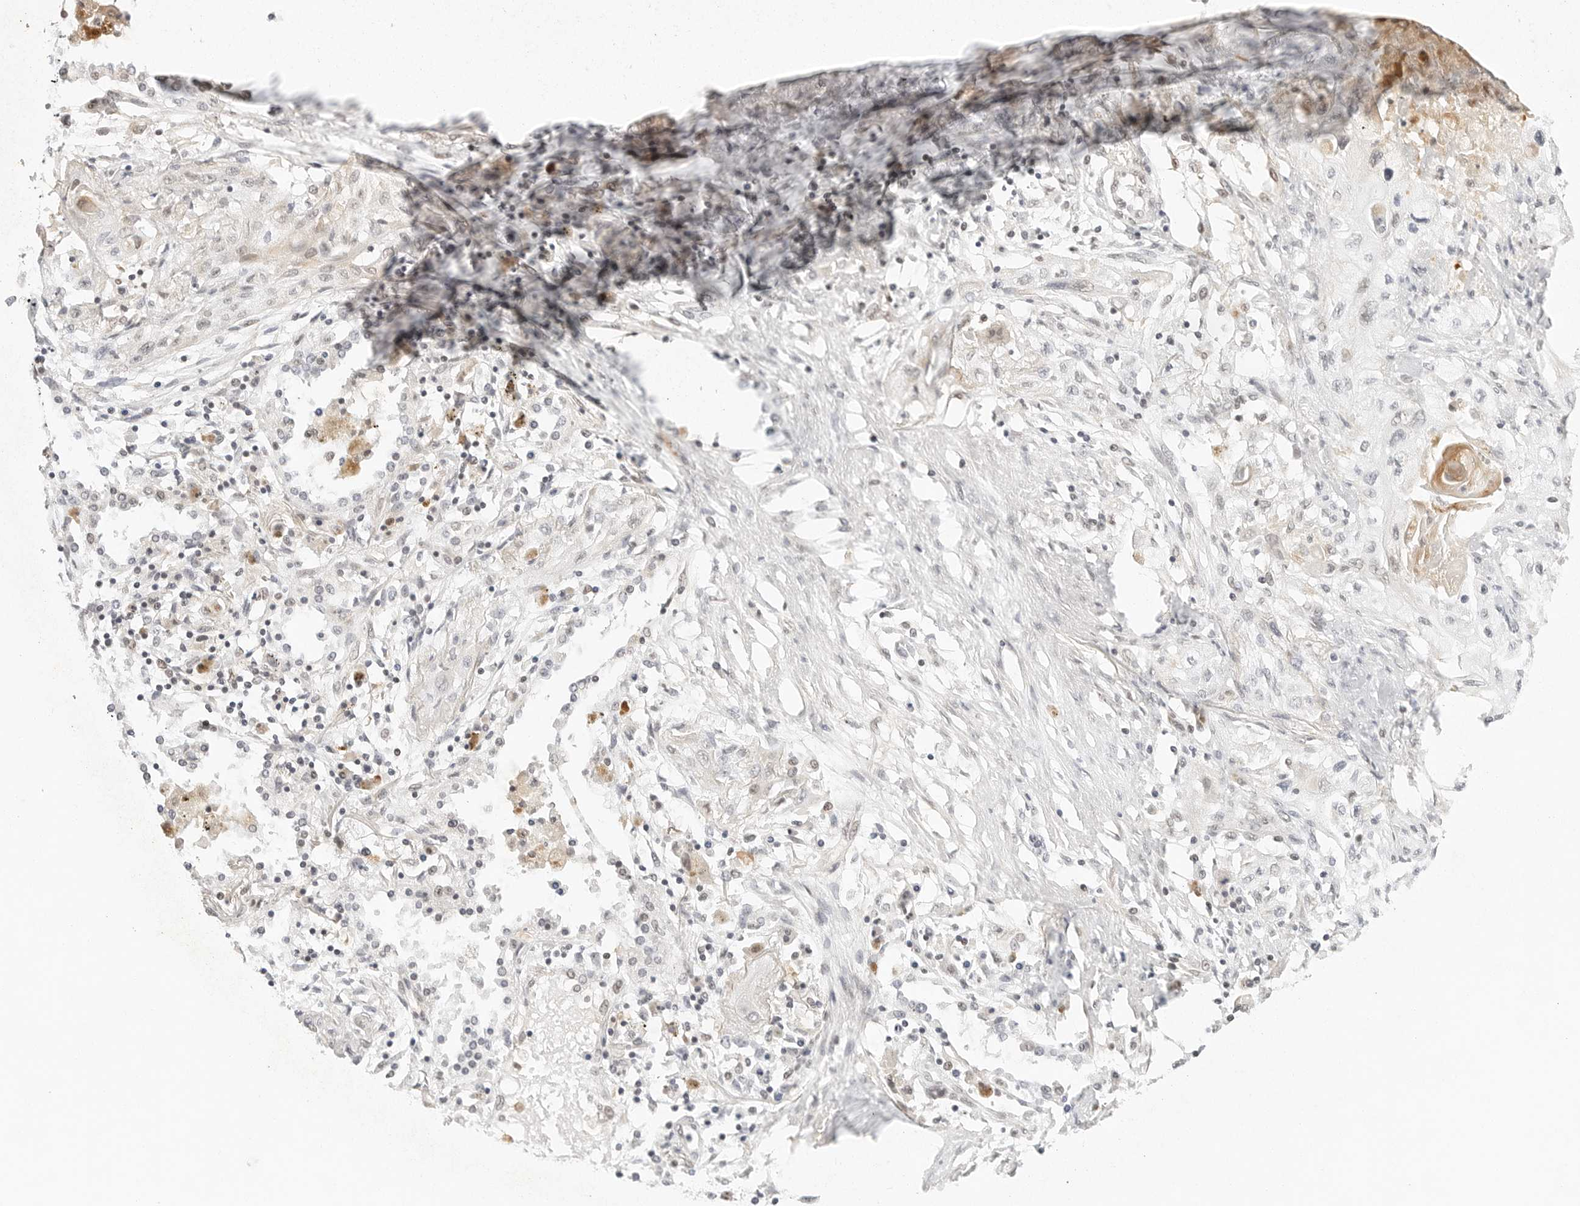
{"staining": {"intensity": "negative", "quantity": "none", "location": "none"}, "tissue": "lung cancer", "cell_type": "Tumor cells", "image_type": "cancer", "snomed": [{"axis": "morphology", "description": "Squamous cell carcinoma, NOS"}, {"axis": "topography", "description": "Lung"}], "caption": "Tumor cells are negative for protein expression in human lung squamous cell carcinoma.", "gene": "NEO1", "patient": {"sex": "female", "age": 47}}